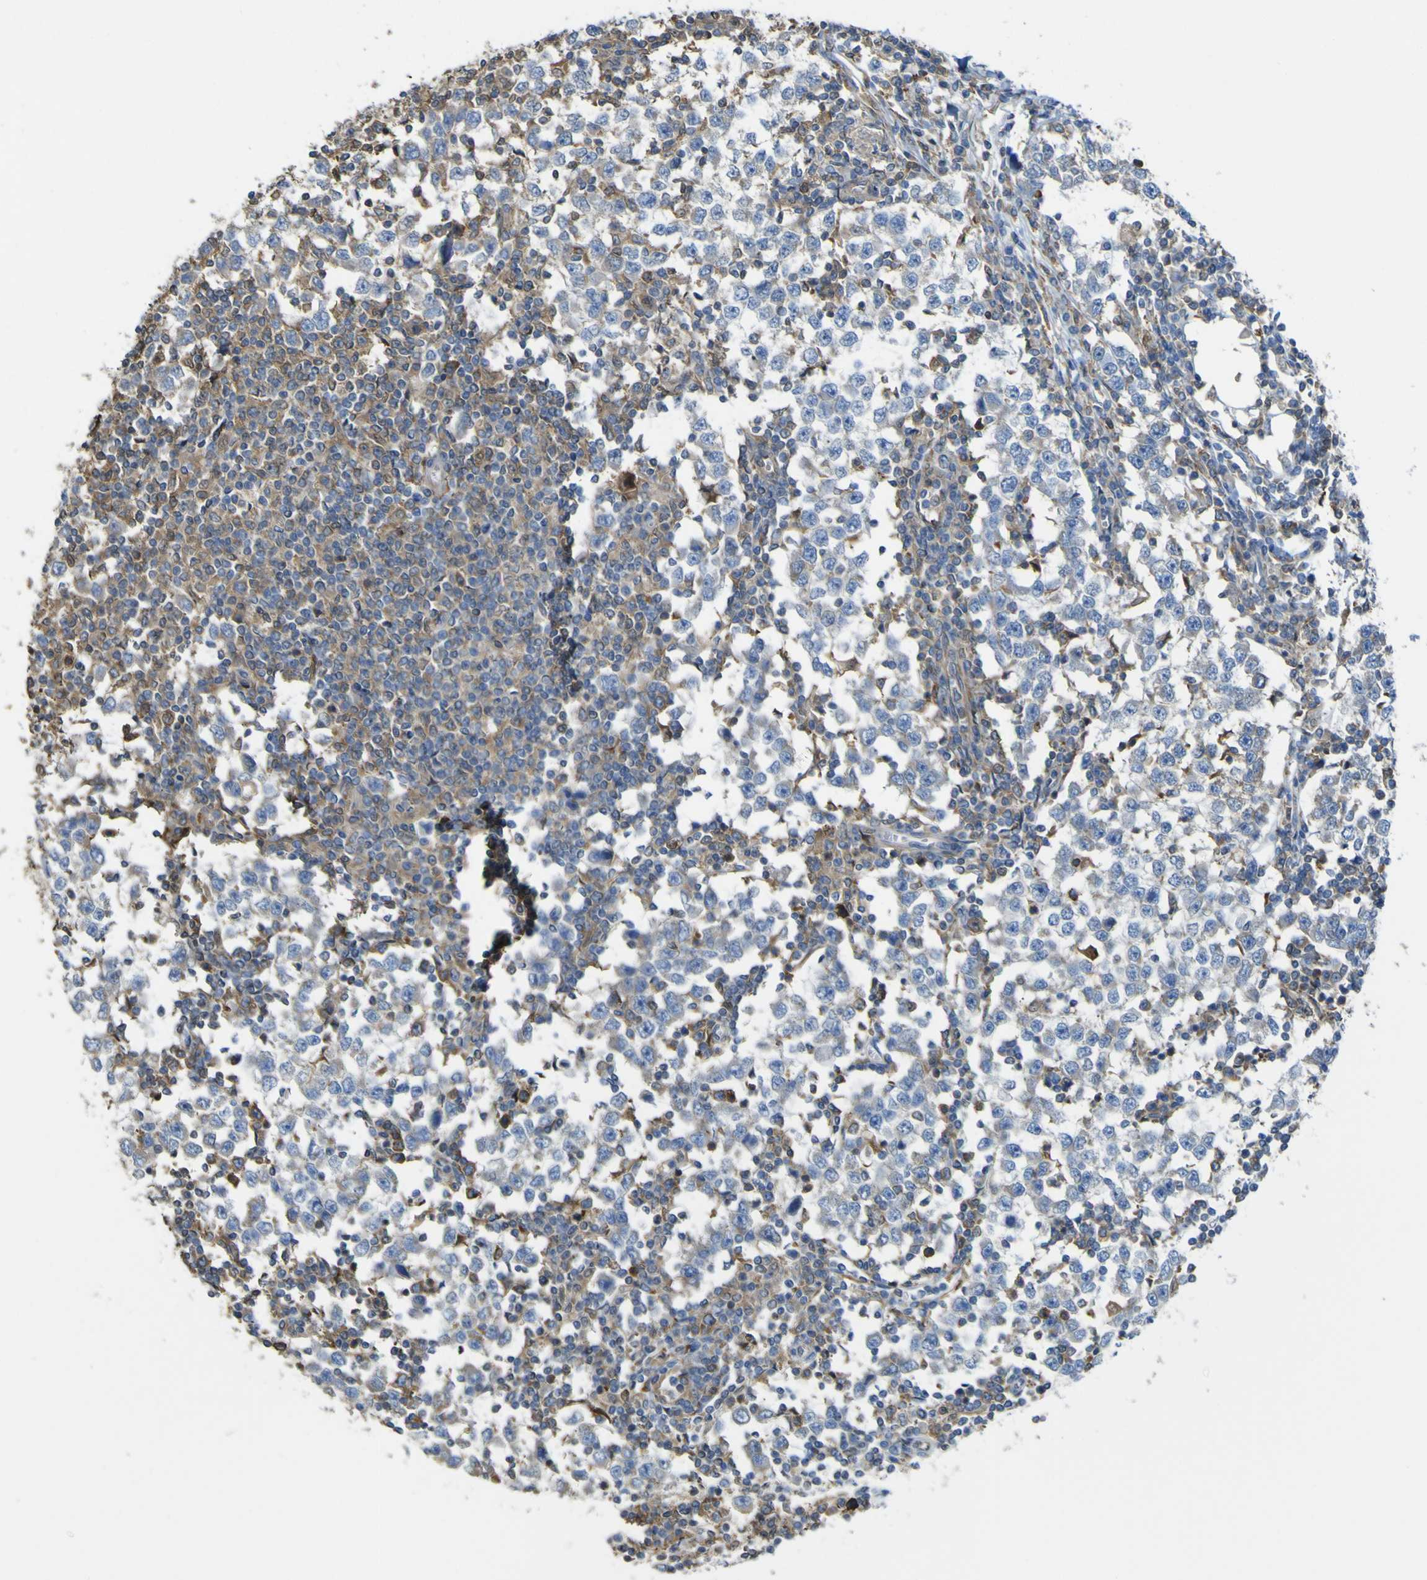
{"staining": {"intensity": "negative", "quantity": "none", "location": "none"}, "tissue": "testis cancer", "cell_type": "Tumor cells", "image_type": "cancer", "snomed": [{"axis": "morphology", "description": "Seminoma, NOS"}, {"axis": "topography", "description": "Testis"}], "caption": "Human seminoma (testis) stained for a protein using IHC demonstrates no staining in tumor cells.", "gene": "ABHD3", "patient": {"sex": "male", "age": 65}}